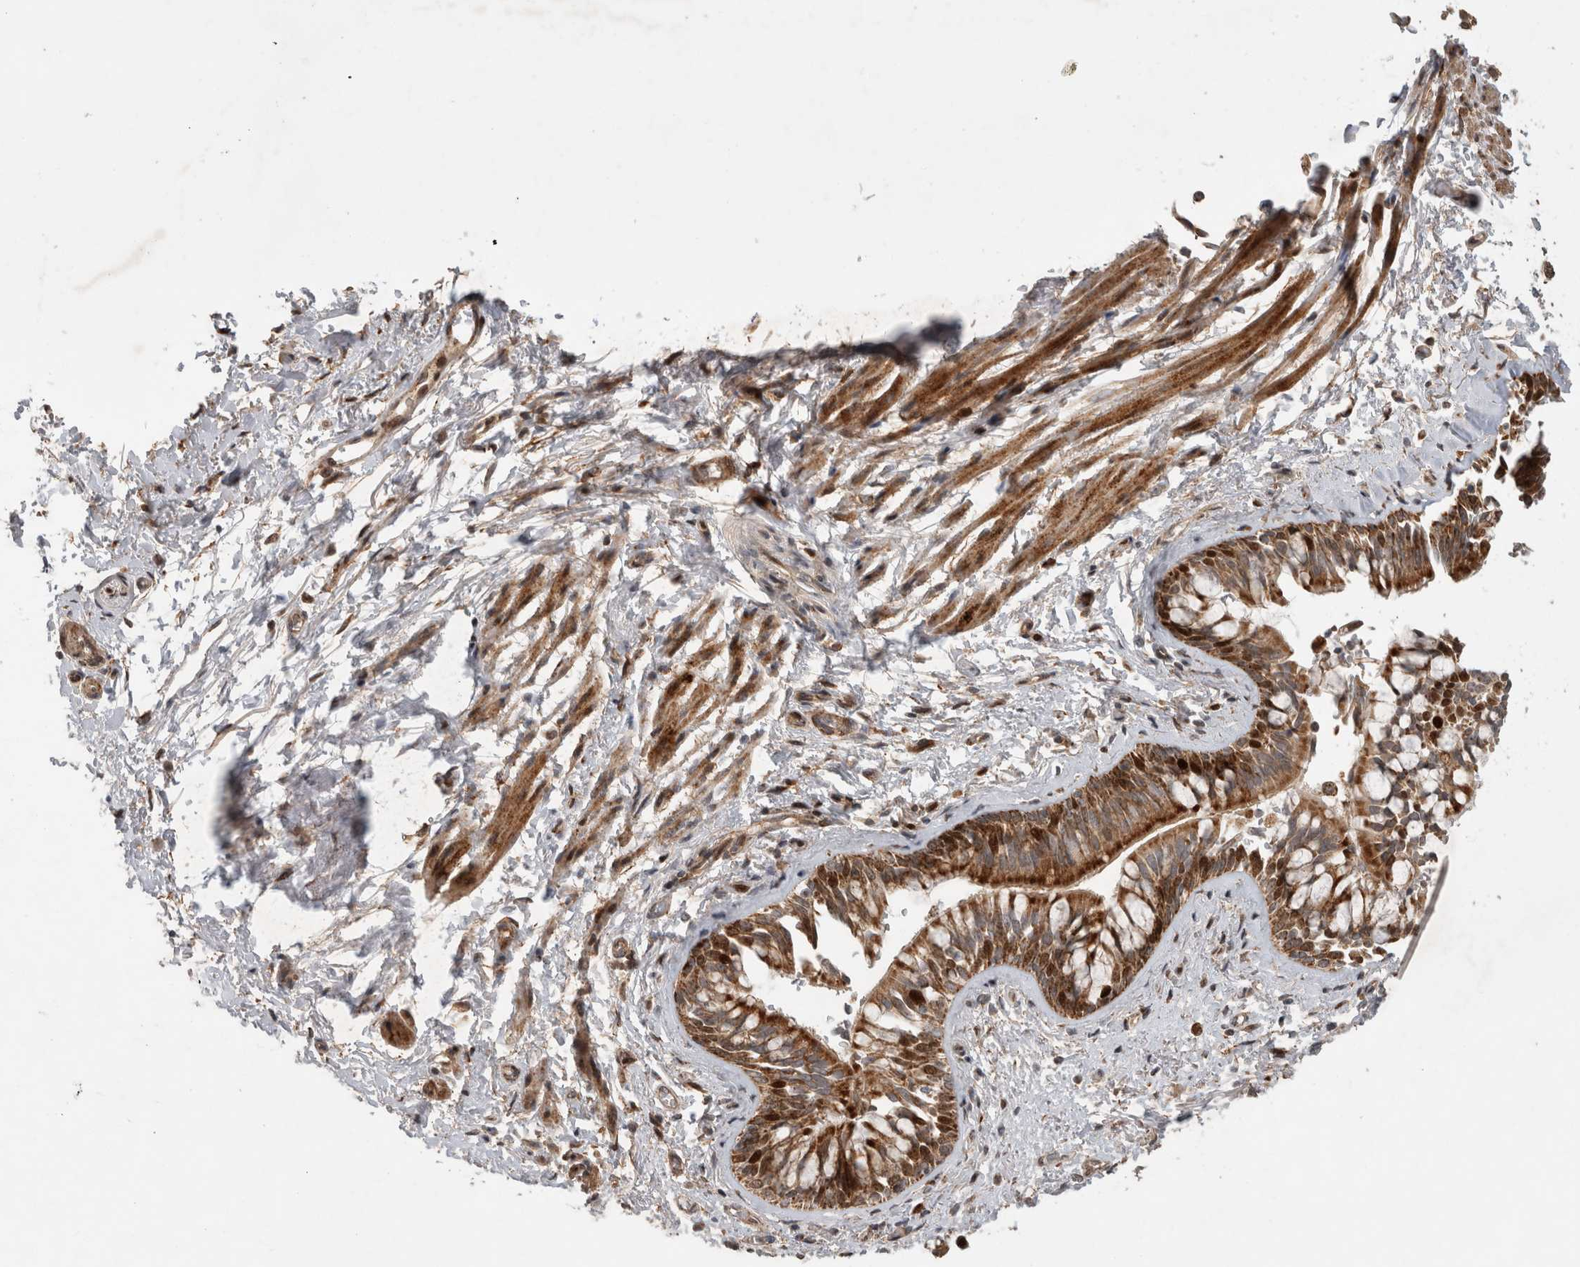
{"staining": {"intensity": "strong", "quantity": "25%-75%", "location": "cytoplasmic/membranous,nuclear"}, "tissue": "bronchus", "cell_type": "Respiratory epithelial cells", "image_type": "normal", "snomed": [{"axis": "morphology", "description": "Normal tissue, NOS"}, {"axis": "morphology", "description": "Inflammation, NOS"}, {"axis": "topography", "description": "Cartilage tissue"}, {"axis": "topography", "description": "Bronchus"}, {"axis": "topography", "description": "Lung"}], "caption": "Immunohistochemical staining of benign human bronchus shows strong cytoplasmic/membranous,nuclear protein expression in approximately 25%-75% of respiratory epithelial cells.", "gene": "INSRR", "patient": {"sex": "female", "age": 64}}